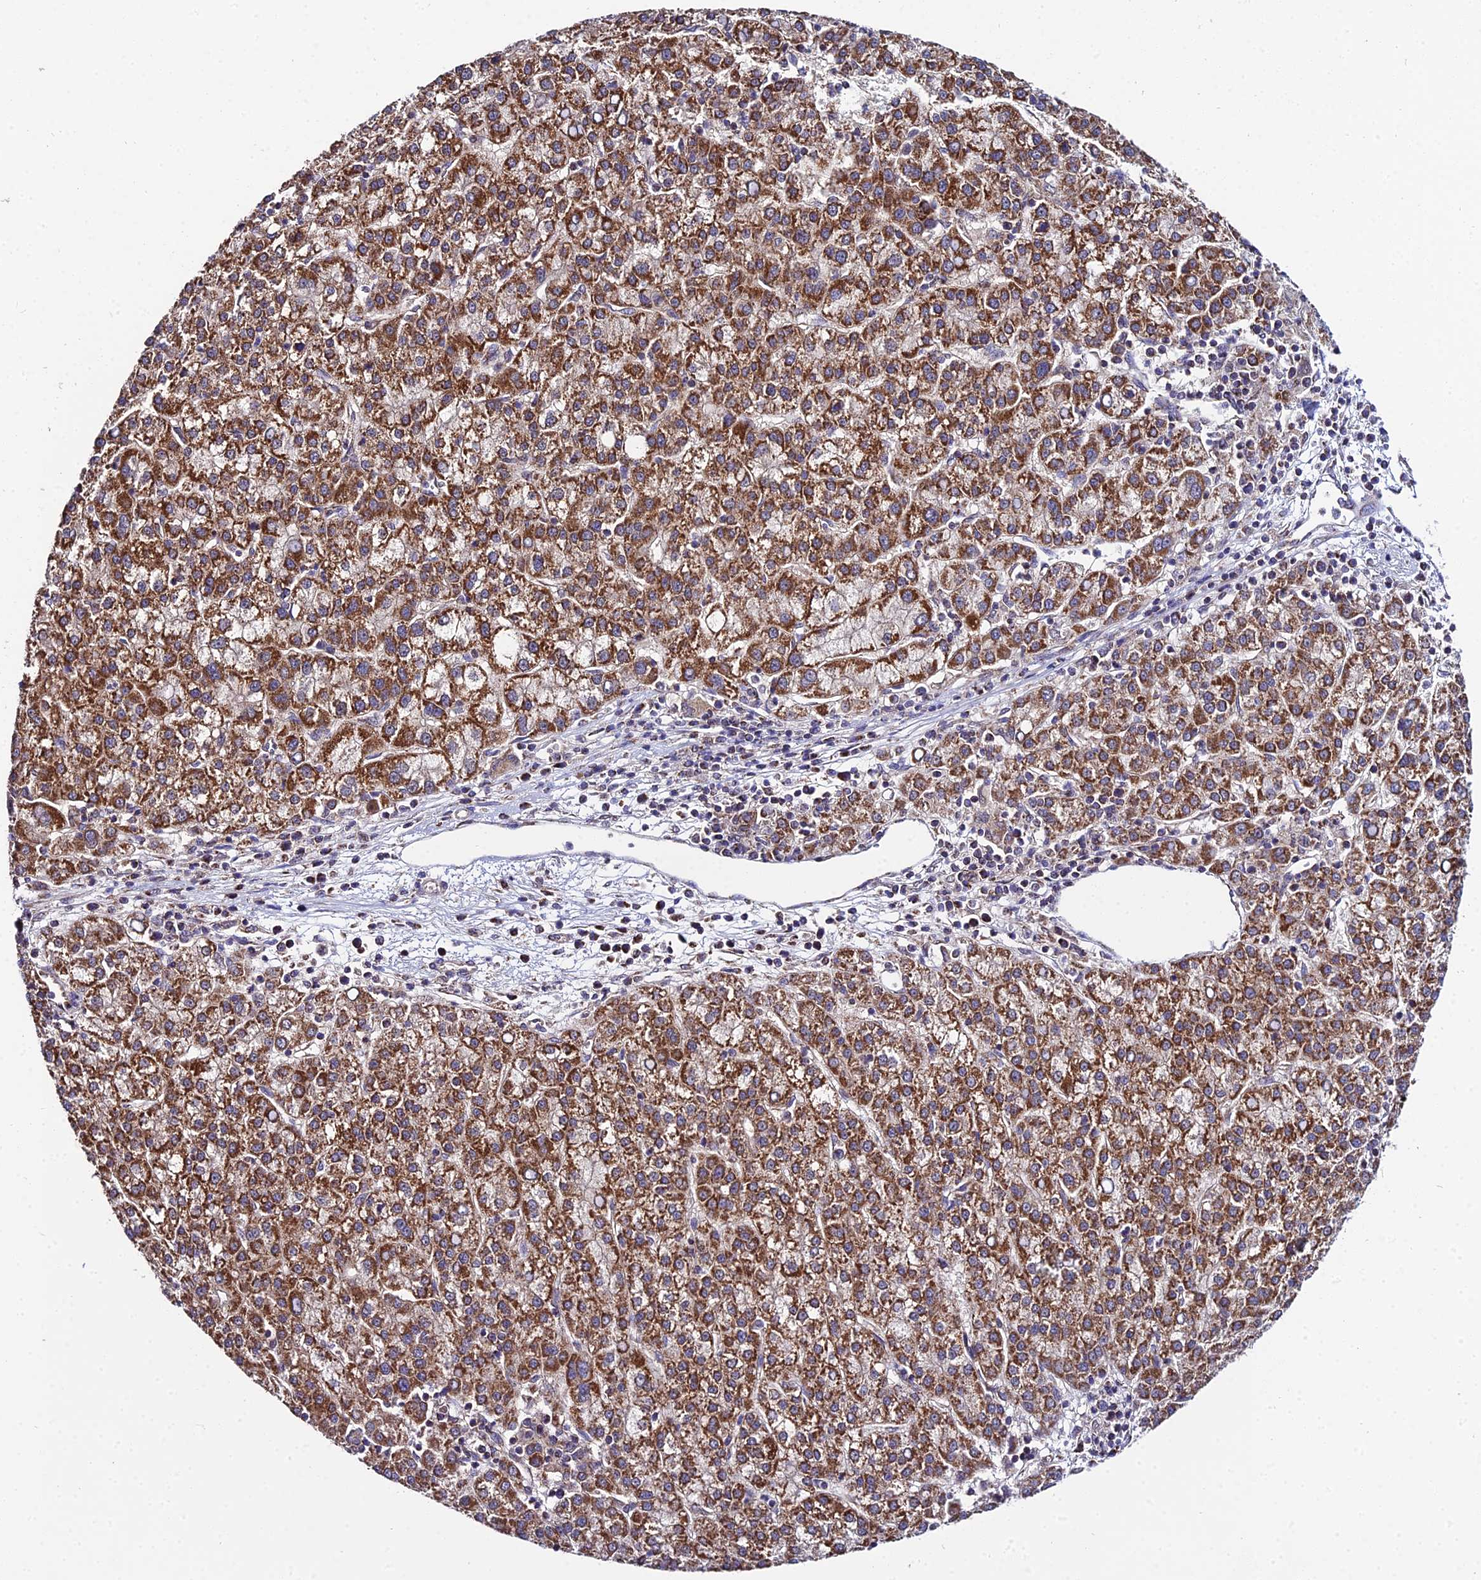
{"staining": {"intensity": "strong", "quantity": ">75%", "location": "cytoplasmic/membranous"}, "tissue": "liver cancer", "cell_type": "Tumor cells", "image_type": "cancer", "snomed": [{"axis": "morphology", "description": "Carcinoma, Hepatocellular, NOS"}, {"axis": "topography", "description": "Liver"}], "caption": "Liver cancer (hepatocellular carcinoma) tissue exhibits strong cytoplasmic/membranous expression in approximately >75% of tumor cells", "gene": "PSMD2", "patient": {"sex": "female", "age": 58}}